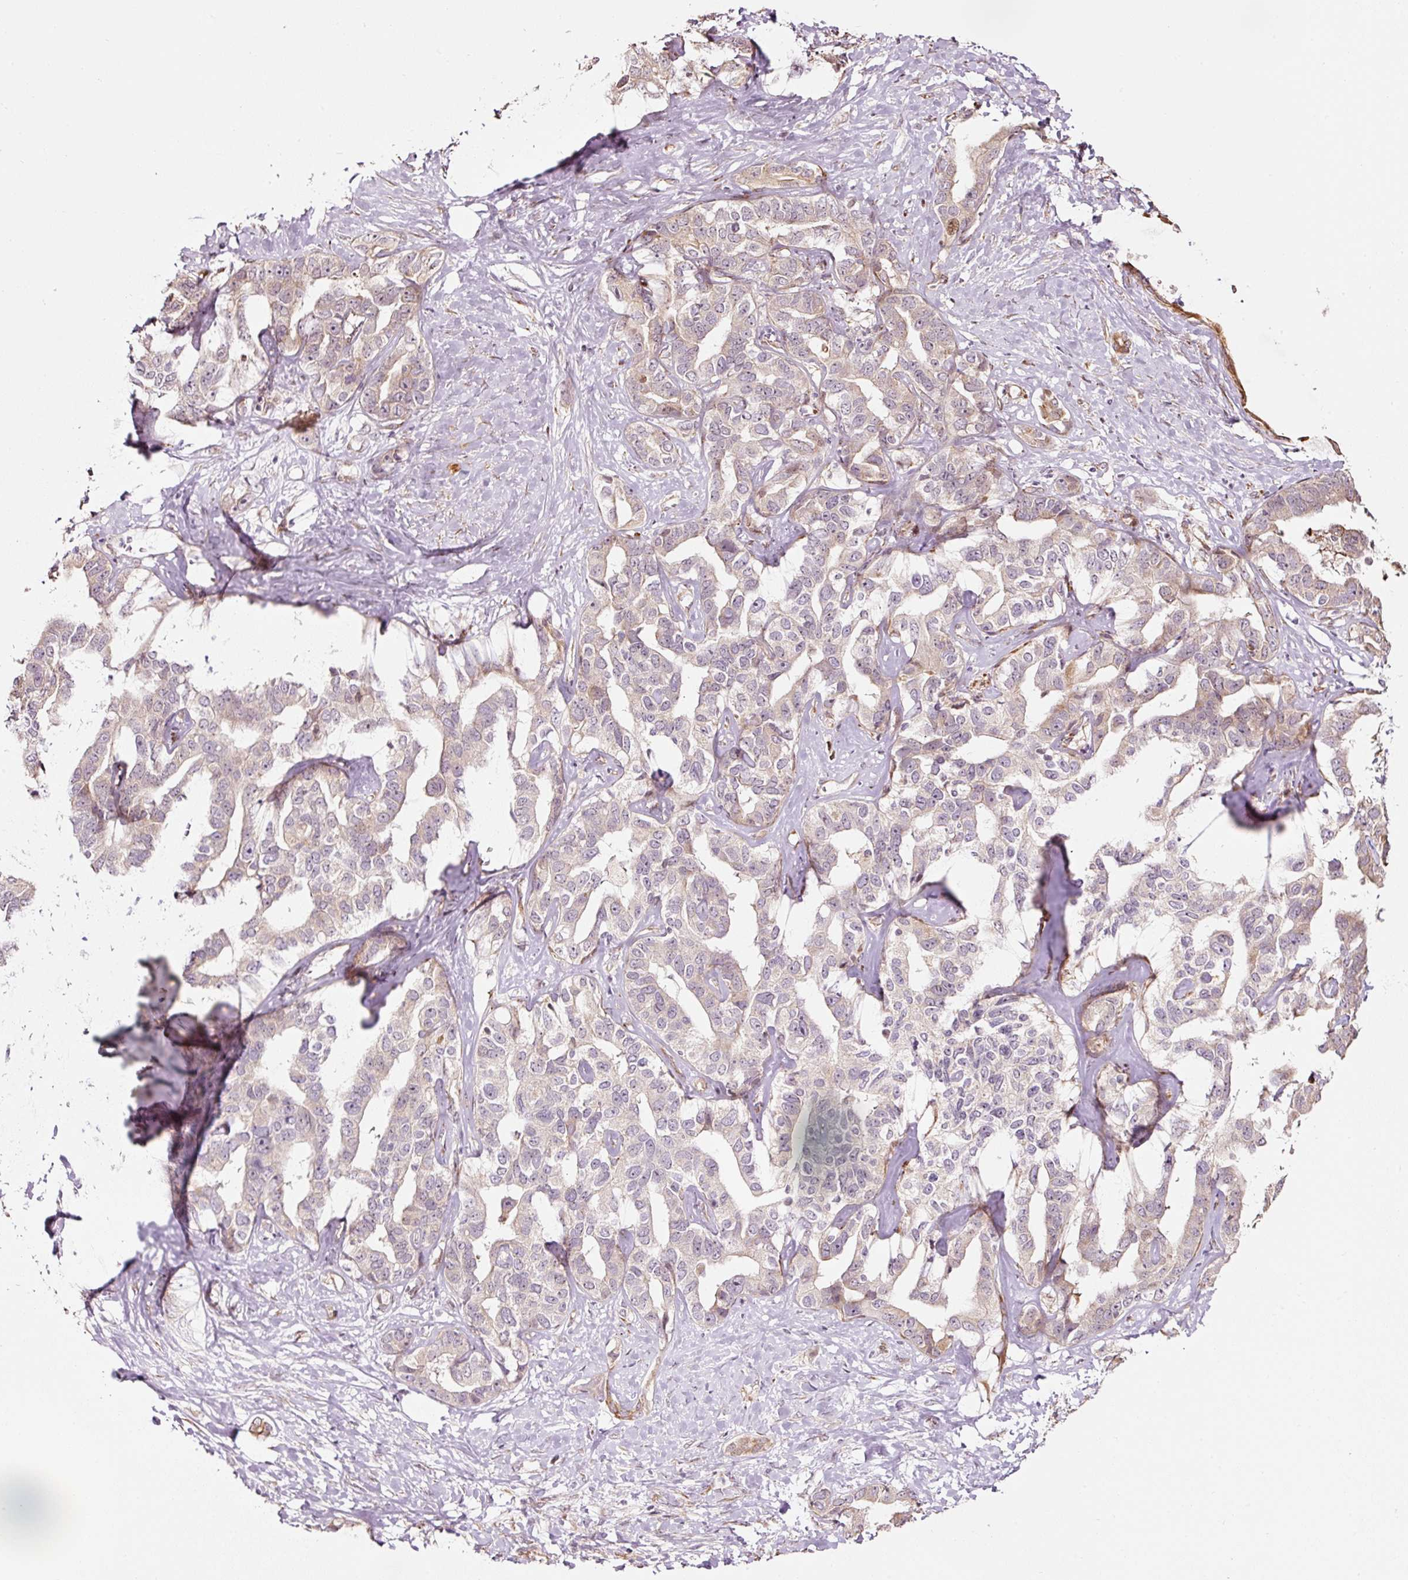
{"staining": {"intensity": "negative", "quantity": "none", "location": "none"}, "tissue": "liver cancer", "cell_type": "Tumor cells", "image_type": "cancer", "snomed": [{"axis": "morphology", "description": "Cholangiocarcinoma"}, {"axis": "topography", "description": "Liver"}], "caption": "High magnification brightfield microscopy of cholangiocarcinoma (liver) stained with DAB (3,3'-diaminobenzidine) (brown) and counterstained with hematoxylin (blue): tumor cells show no significant staining.", "gene": "ETF1", "patient": {"sex": "male", "age": 59}}